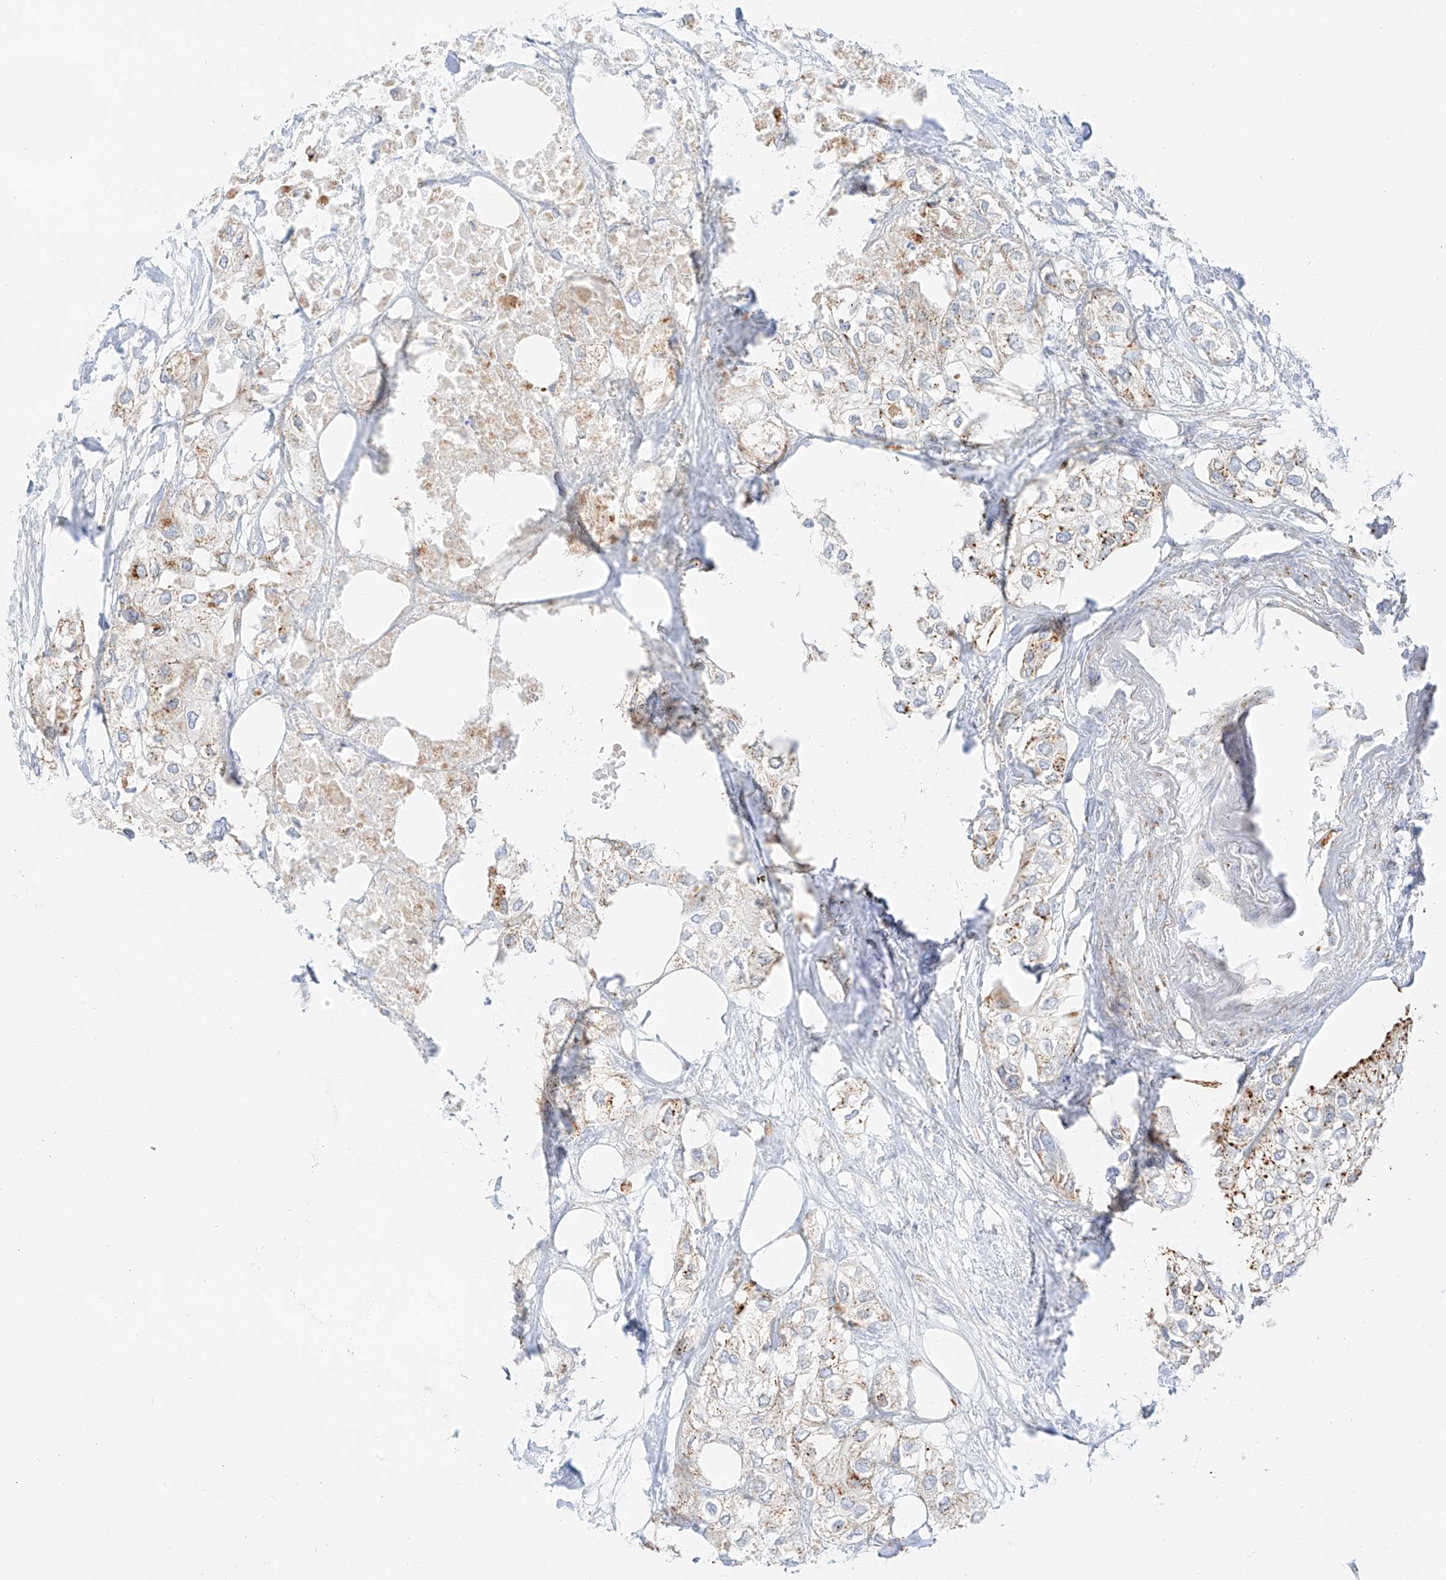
{"staining": {"intensity": "moderate", "quantity": "25%-75%", "location": "cytoplasmic/membranous"}, "tissue": "urothelial cancer", "cell_type": "Tumor cells", "image_type": "cancer", "snomed": [{"axis": "morphology", "description": "Urothelial carcinoma, High grade"}, {"axis": "topography", "description": "Urinary bladder"}], "caption": "Approximately 25%-75% of tumor cells in human high-grade urothelial carcinoma reveal moderate cytoplasmic/membranous protein positivity as visualized by brown immunohistochemical staining.", "gene": "SLC35F6", "patient": {"sex": "male", "age": 64}}